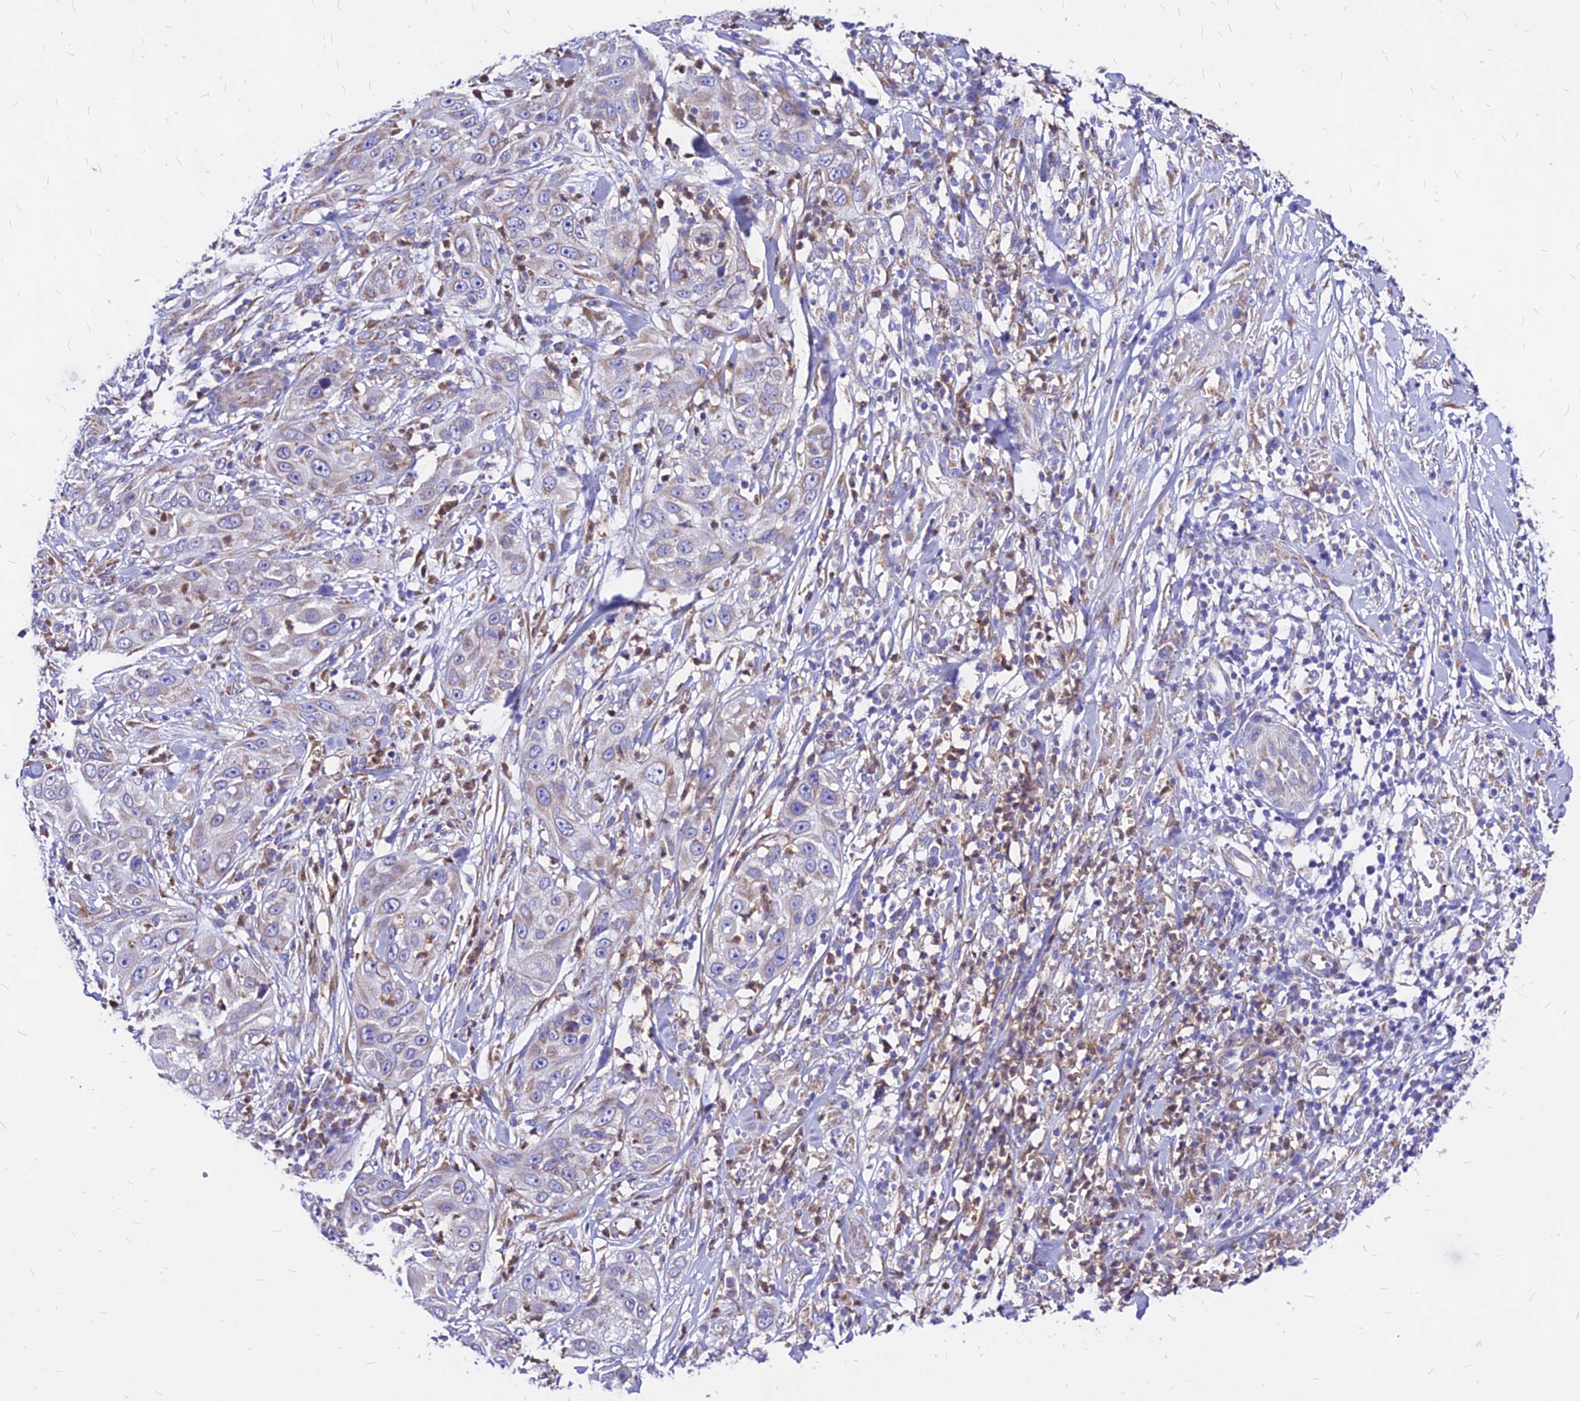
{"staining": {"intensity": "weak", "quantity": "<25%", "location": "cytoplasmic/membranous"}, "tissue": "skin cancer", "cell_type": "Tumor cells", "image_type": "cancer", "snomed": [{"axis": "morphology", "description": "Squamous cell carcinoma, NOS"}, {"axis": "topography", "description": "Skin"}], "caption": "A high-resolution histopathology image shows IHC staining of squamous cell carcinoma (skin), which shows no significant positivity in tumor cells. Brightfield microscopy of immunohistochemistry (IHC) stained with DAB (brown) and hematoxylin (blue), captured at high magnification.", "gene": "MRPL3", "patient": {"sex": "female", "age": 44}}